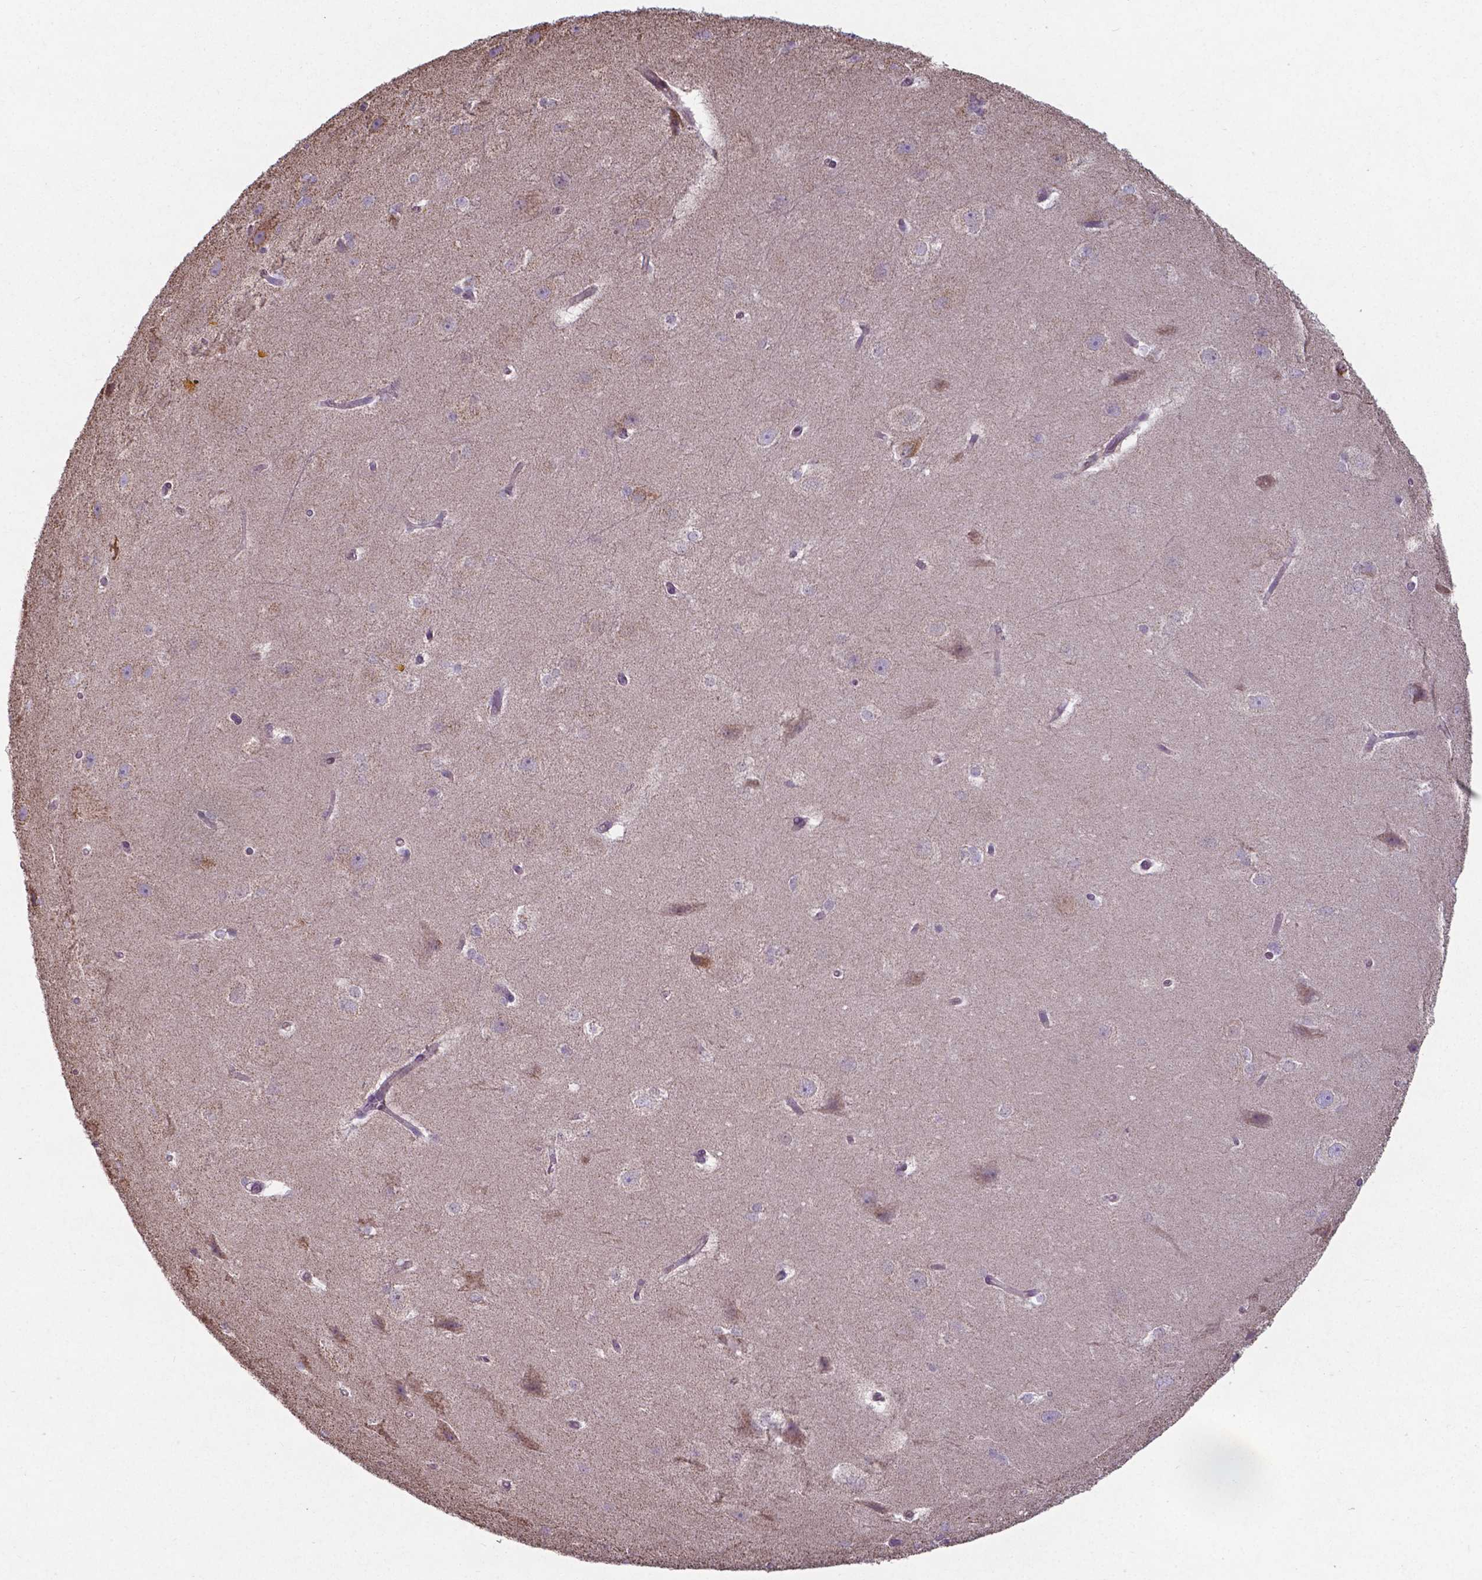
{"staining": {"intensity": "negative", "quantity": "none", "location": "none"}, "tissue": "hippocampus", "cell_type": "Glial cells", "image_type": "normal", "snomed": [{"axis": "morphology", "description": "Normal tissue, NOS"}, {"axis": "topography", "description": "Cerebral cortex"}, {"axis": "topography", "description": "Hippocampus"}], "caption": "There is no significant staining in glial cells of hippocampus. (DAB immunohistochemistry, high magnification).", "gene": "FAM114A1", "patient": {"sex": "female", "age": 19}}